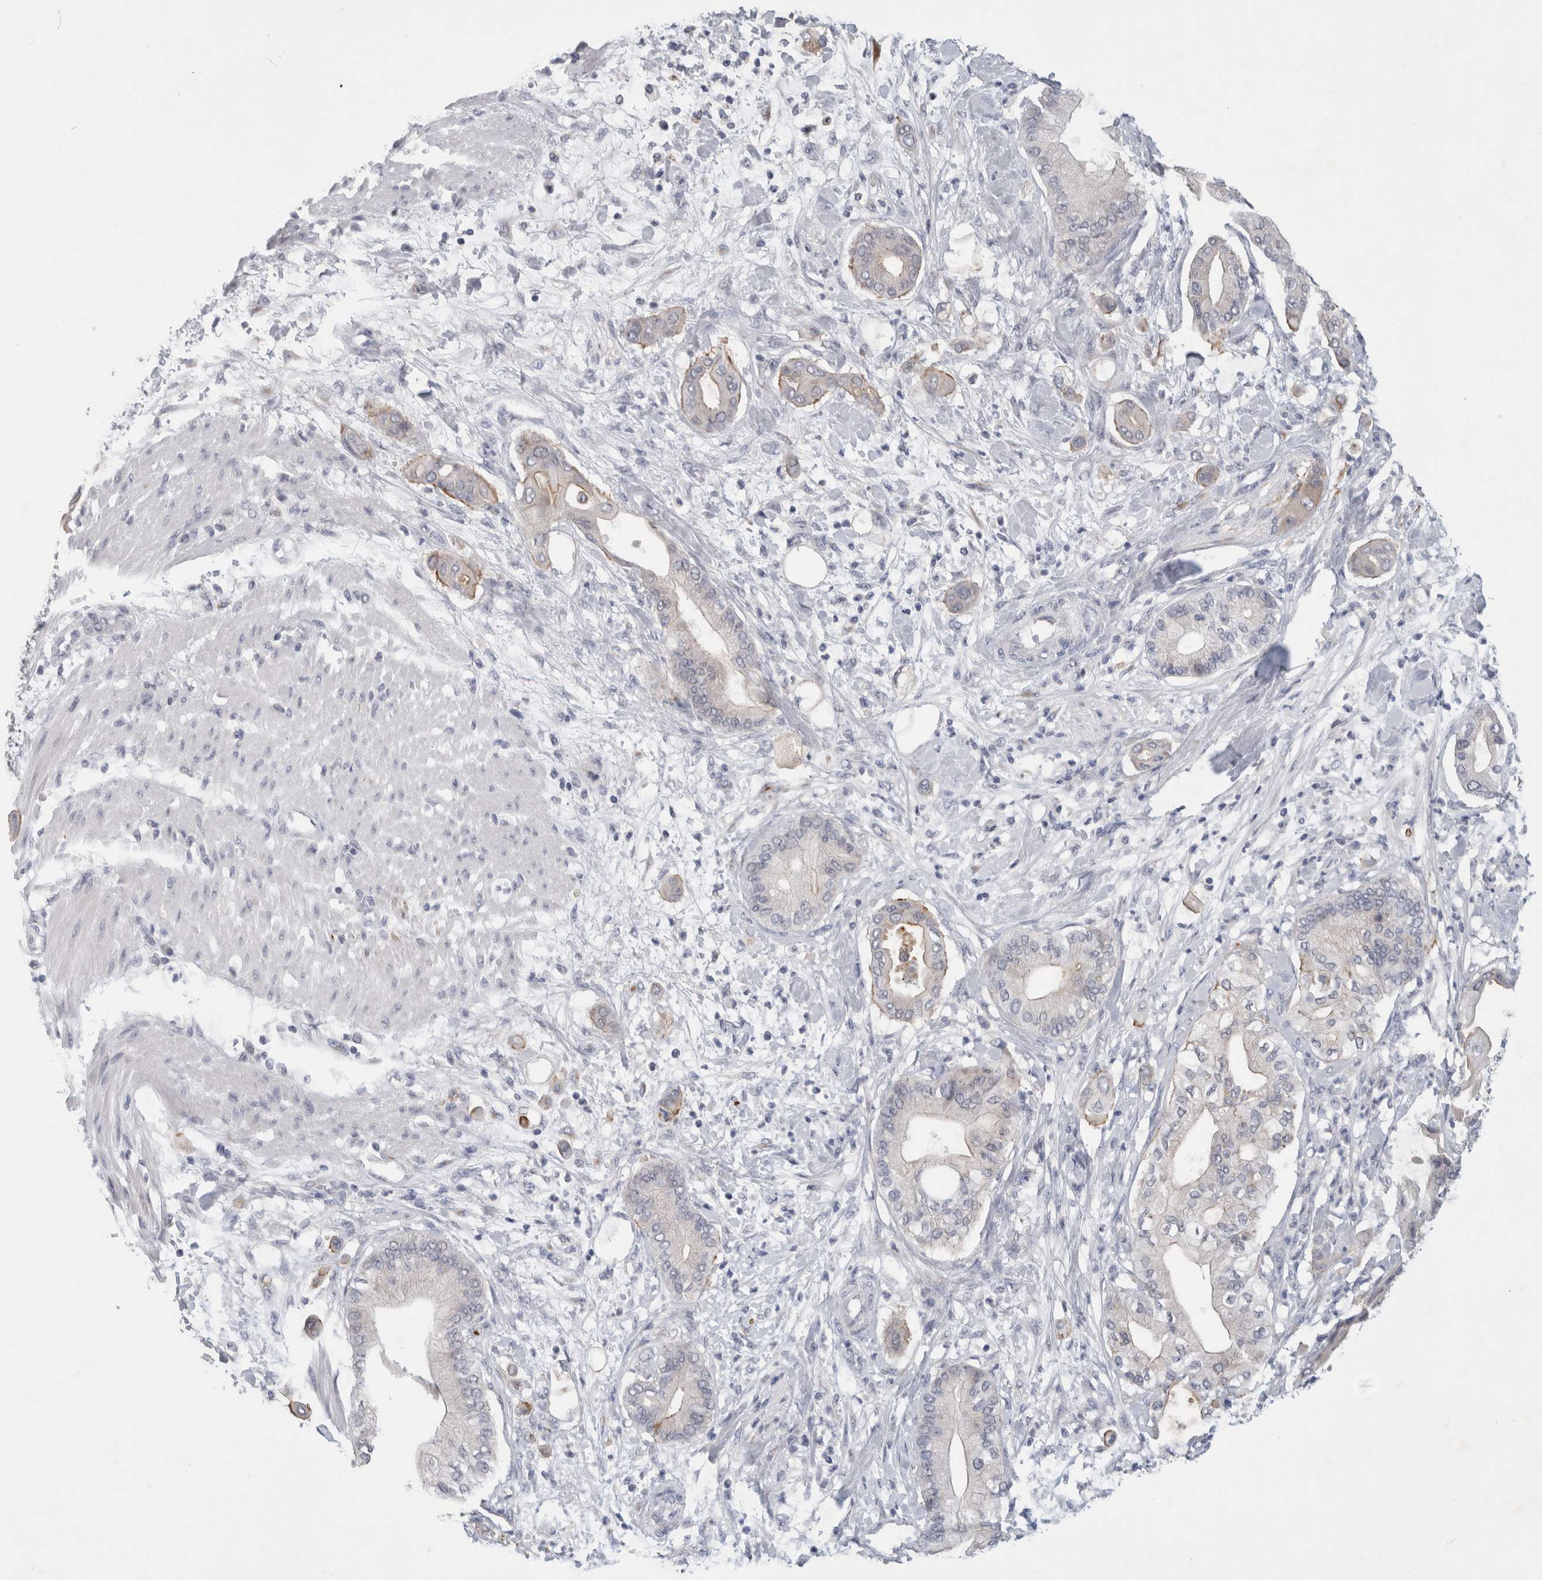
{"staining": {"intensity": "weak", "quantity": "<25%", "location": "cytoplasmic/membranous"}, "tissue": "pancreatic cancer", "cell_type": "Tumor cells", "image_type": "cancer", "snomed": [{"axis": "morphology", "description": "Adenocarcinoma, NOS"}, {"axis": "morphology", "description": "Adenocarcinoma, metastatic, NOS"}, {"axis": "topography", "description": "Lymph node"}, {"axis": "topography", "description": "Pancreas"}, {"axis": "topography", "description": "Duodenum"}], "caption": "Pancreatic cancer stained for a protein using immunohistochemistry shows no positivity tumor cells.", "gene": "NIPA1", "patient": {"sex": "female", "age": 64}}